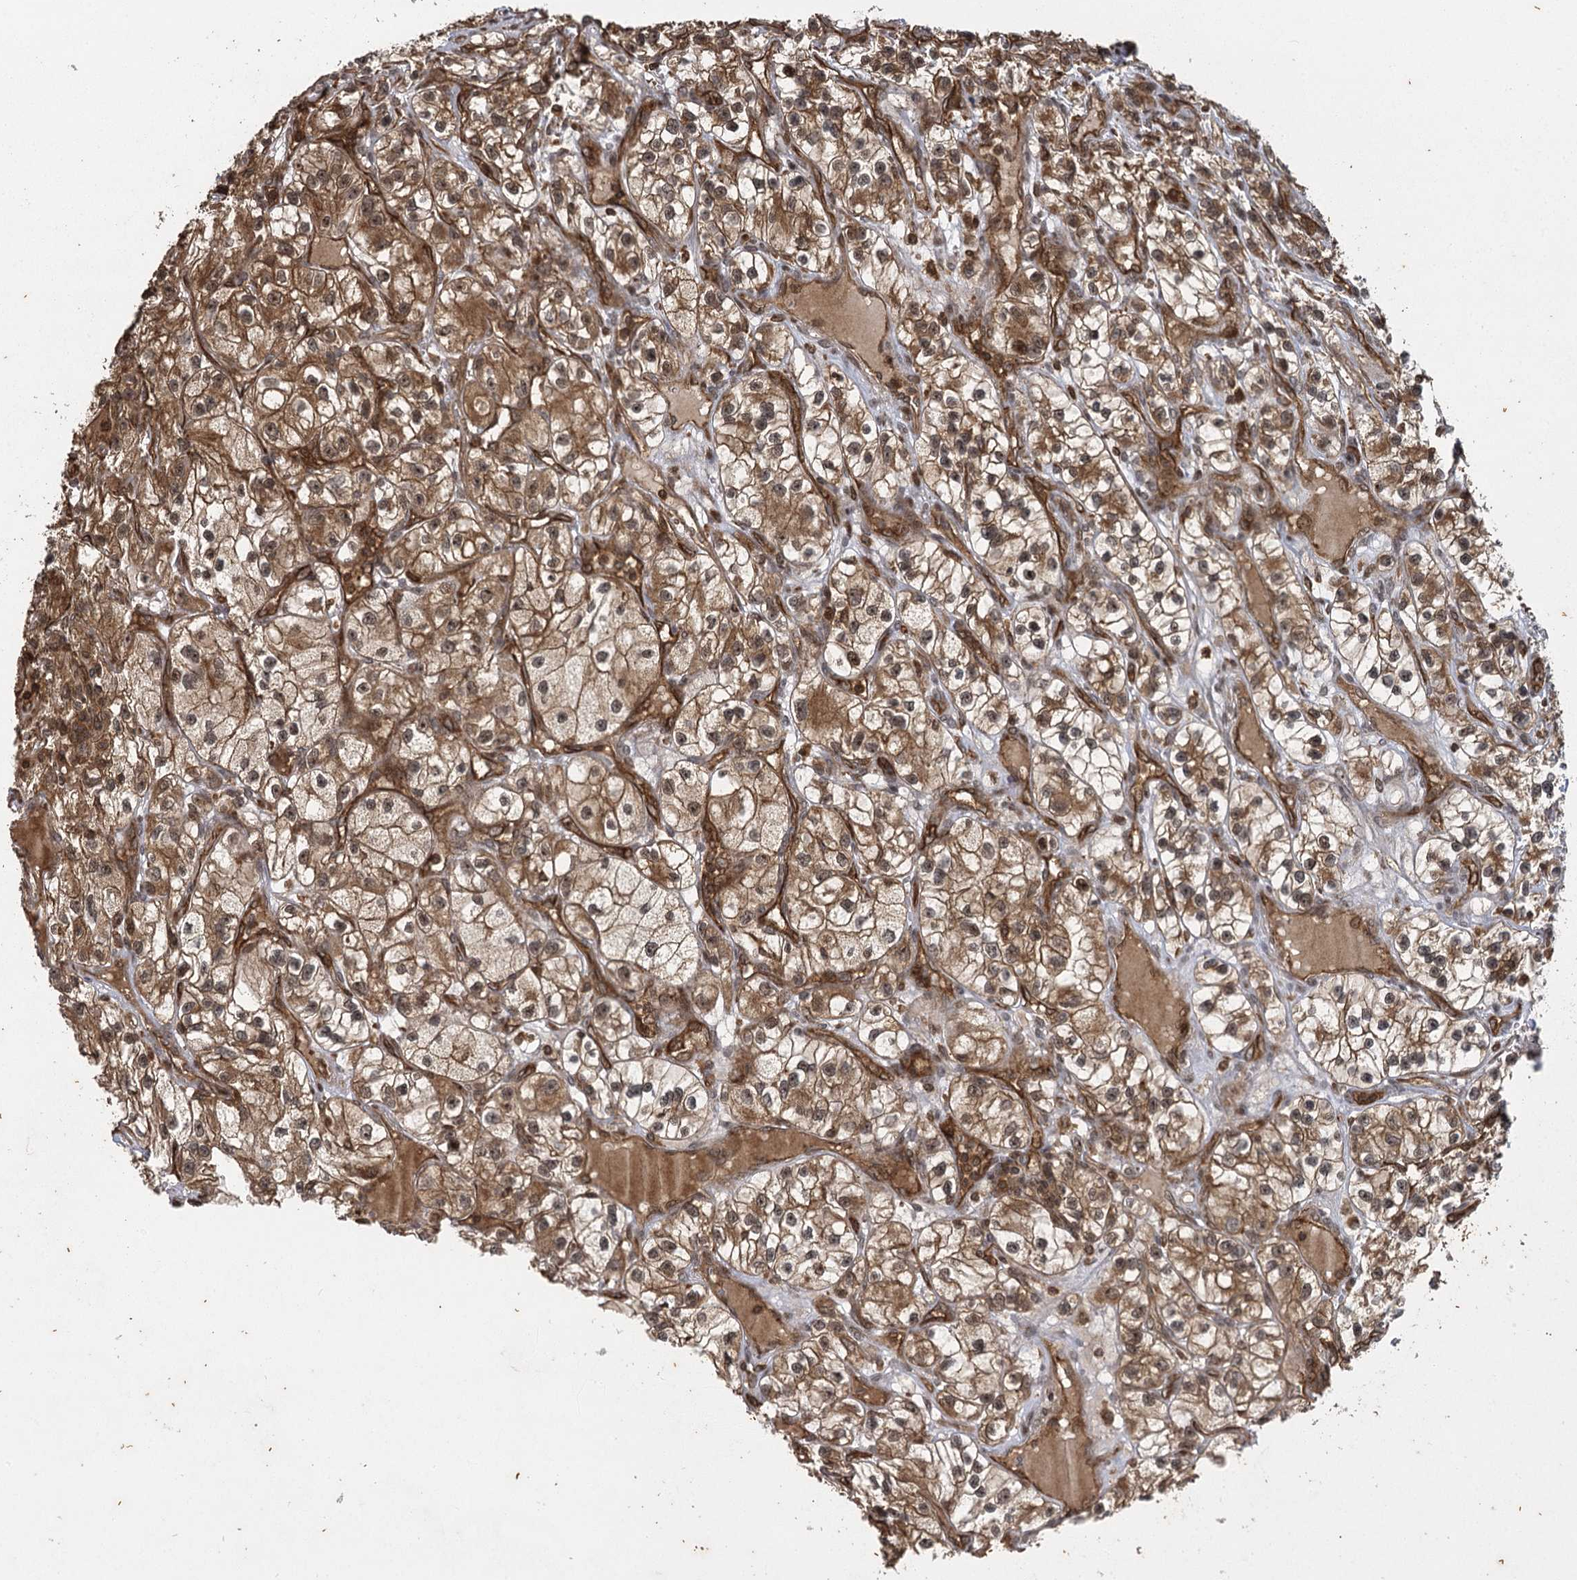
{"staining": {"intensity": "moderate", "quantity": ">75%", "location": "cytoplasmic/membranous,nuclear"}, "tissue": "renal cancer", "cell_type": "Tumor cells", "image_type": "cancer", "snomed": [{"axis": "morphology", "description": "Adenocarcinoma, NOS"}, {"axis": "topography", "description": "Kidney"}], "caption": "Renal adenocarcinoma stained with a protein marker exhibits moderate staining in tumor cells.", "gene": "IL11RA", "patient": {"sex": "female", "age": 57}}